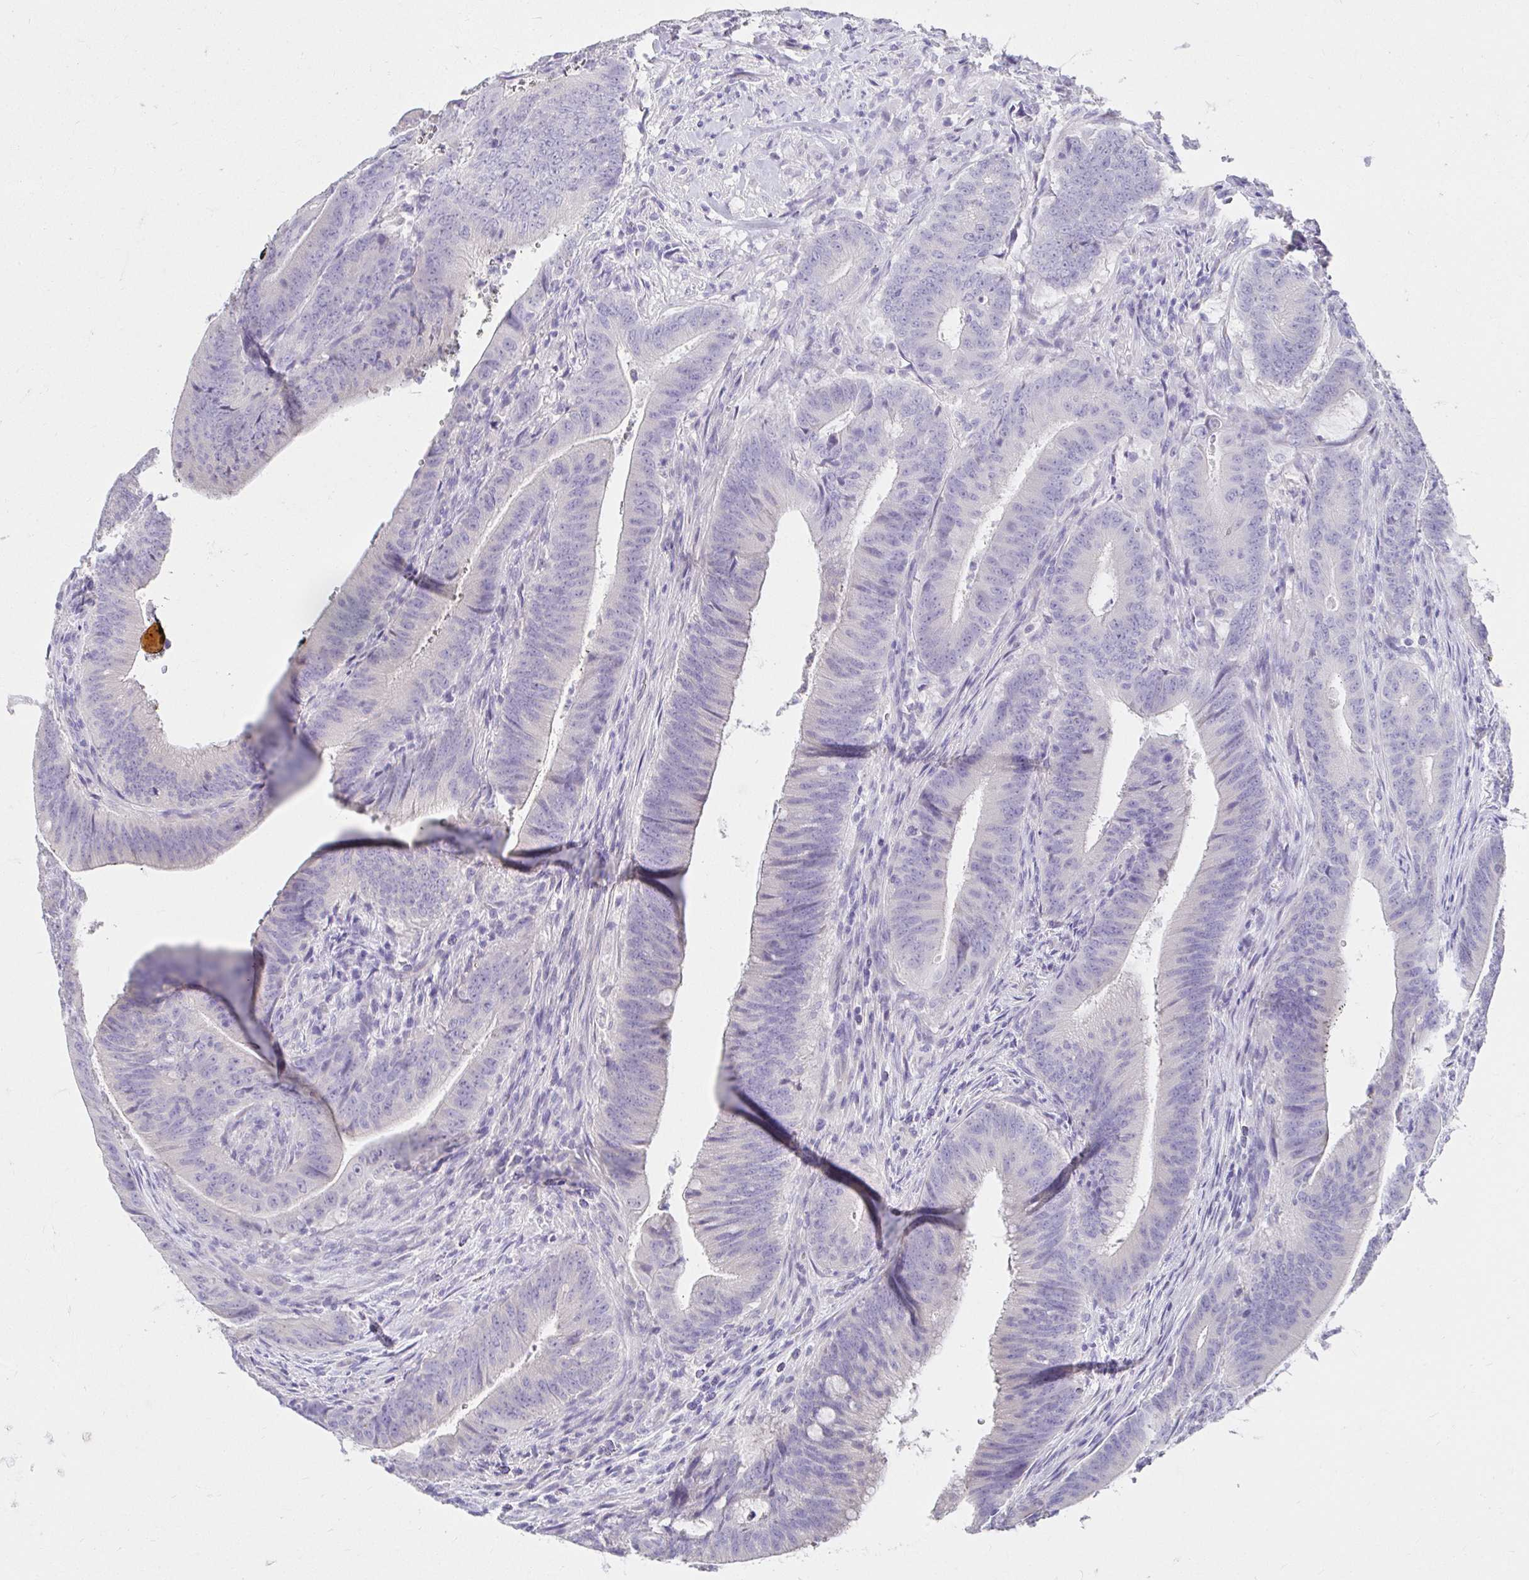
{"staining": {"intensity": "negative", "quantity": "none", "location": "none"}, "tissue": "colorectal cancer", "cell_type": "Tumor cells", "image_type": "cancer", "snomed": [{"axis": "morphology", "description": "Adenocarcinoma, NOS"}, {"axis": "topography", "description": "Colon"}], "caption": "This image is of adenocarcinoma (colorectal) stained with immunohistochemistry to label a protein in brown with the nuclei are counter-stained blue. There is no positivity in tumor cells. (Immunohistochemistry (ihc), brightfield microscopy, high magnification).", "gene": "VGLL1", "patient": {"sex": "female", "age": 43}}